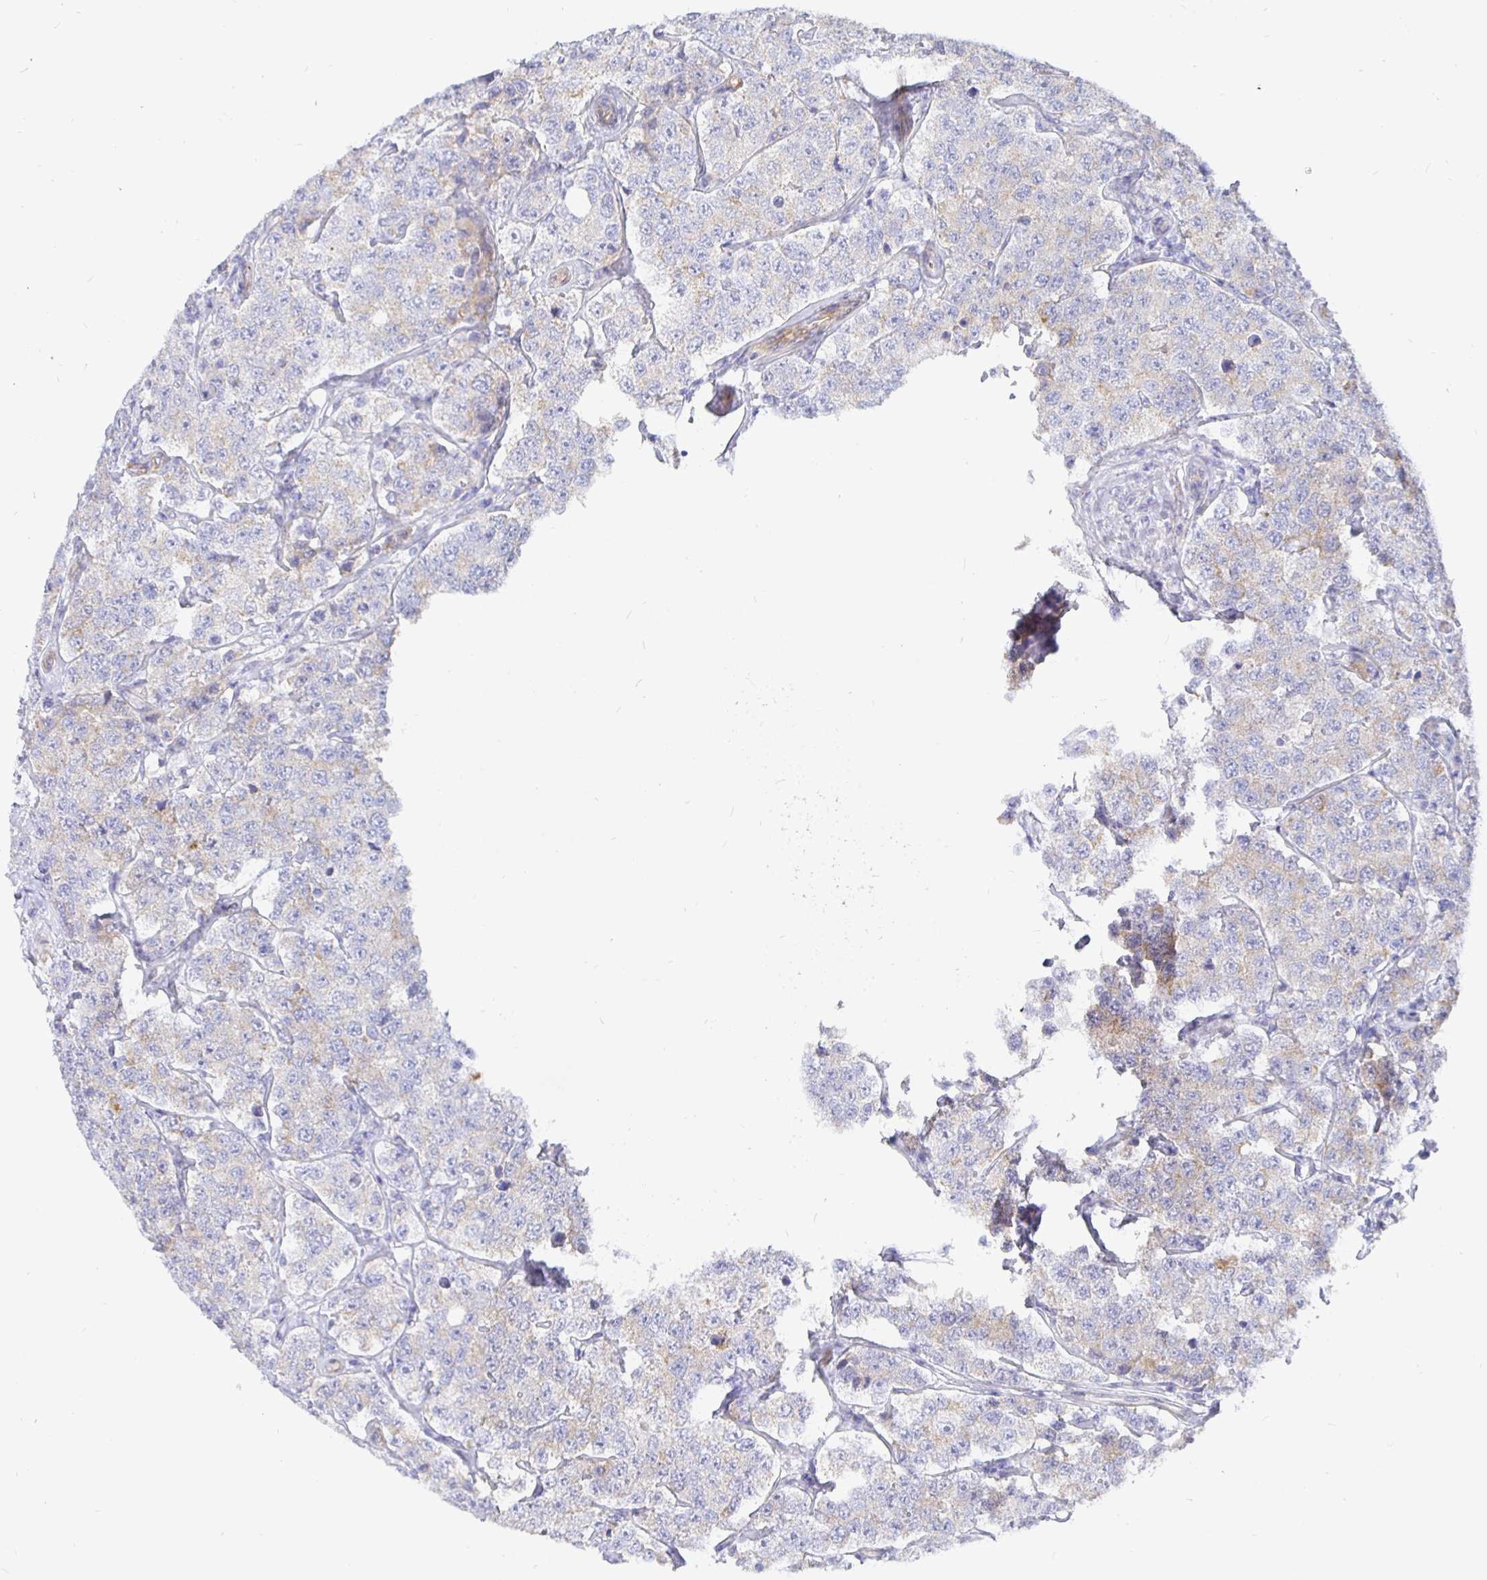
{"staining": {"intensity": "negative", "quantity": "none", "location": "none"}, "tissue": "testis cancer", "cell_type": "Tumor cells", "image_type": "cancer", "snomed": [{"axis": "morphology", "description": "Seminoma, NOS"}, {"axis": "topography", "description": "Testis"}], "caption": "Immunohistochemistry (IHC) of seminoma (testis) shows no positivity in tumor cells. (Stains: DAB immunohistochemistry with hematoxylin counter stain, Microscopy: brightfield microscopy at high magnification).", "gene": "COX16", "patient": {"sex": "male", "age": 34}}